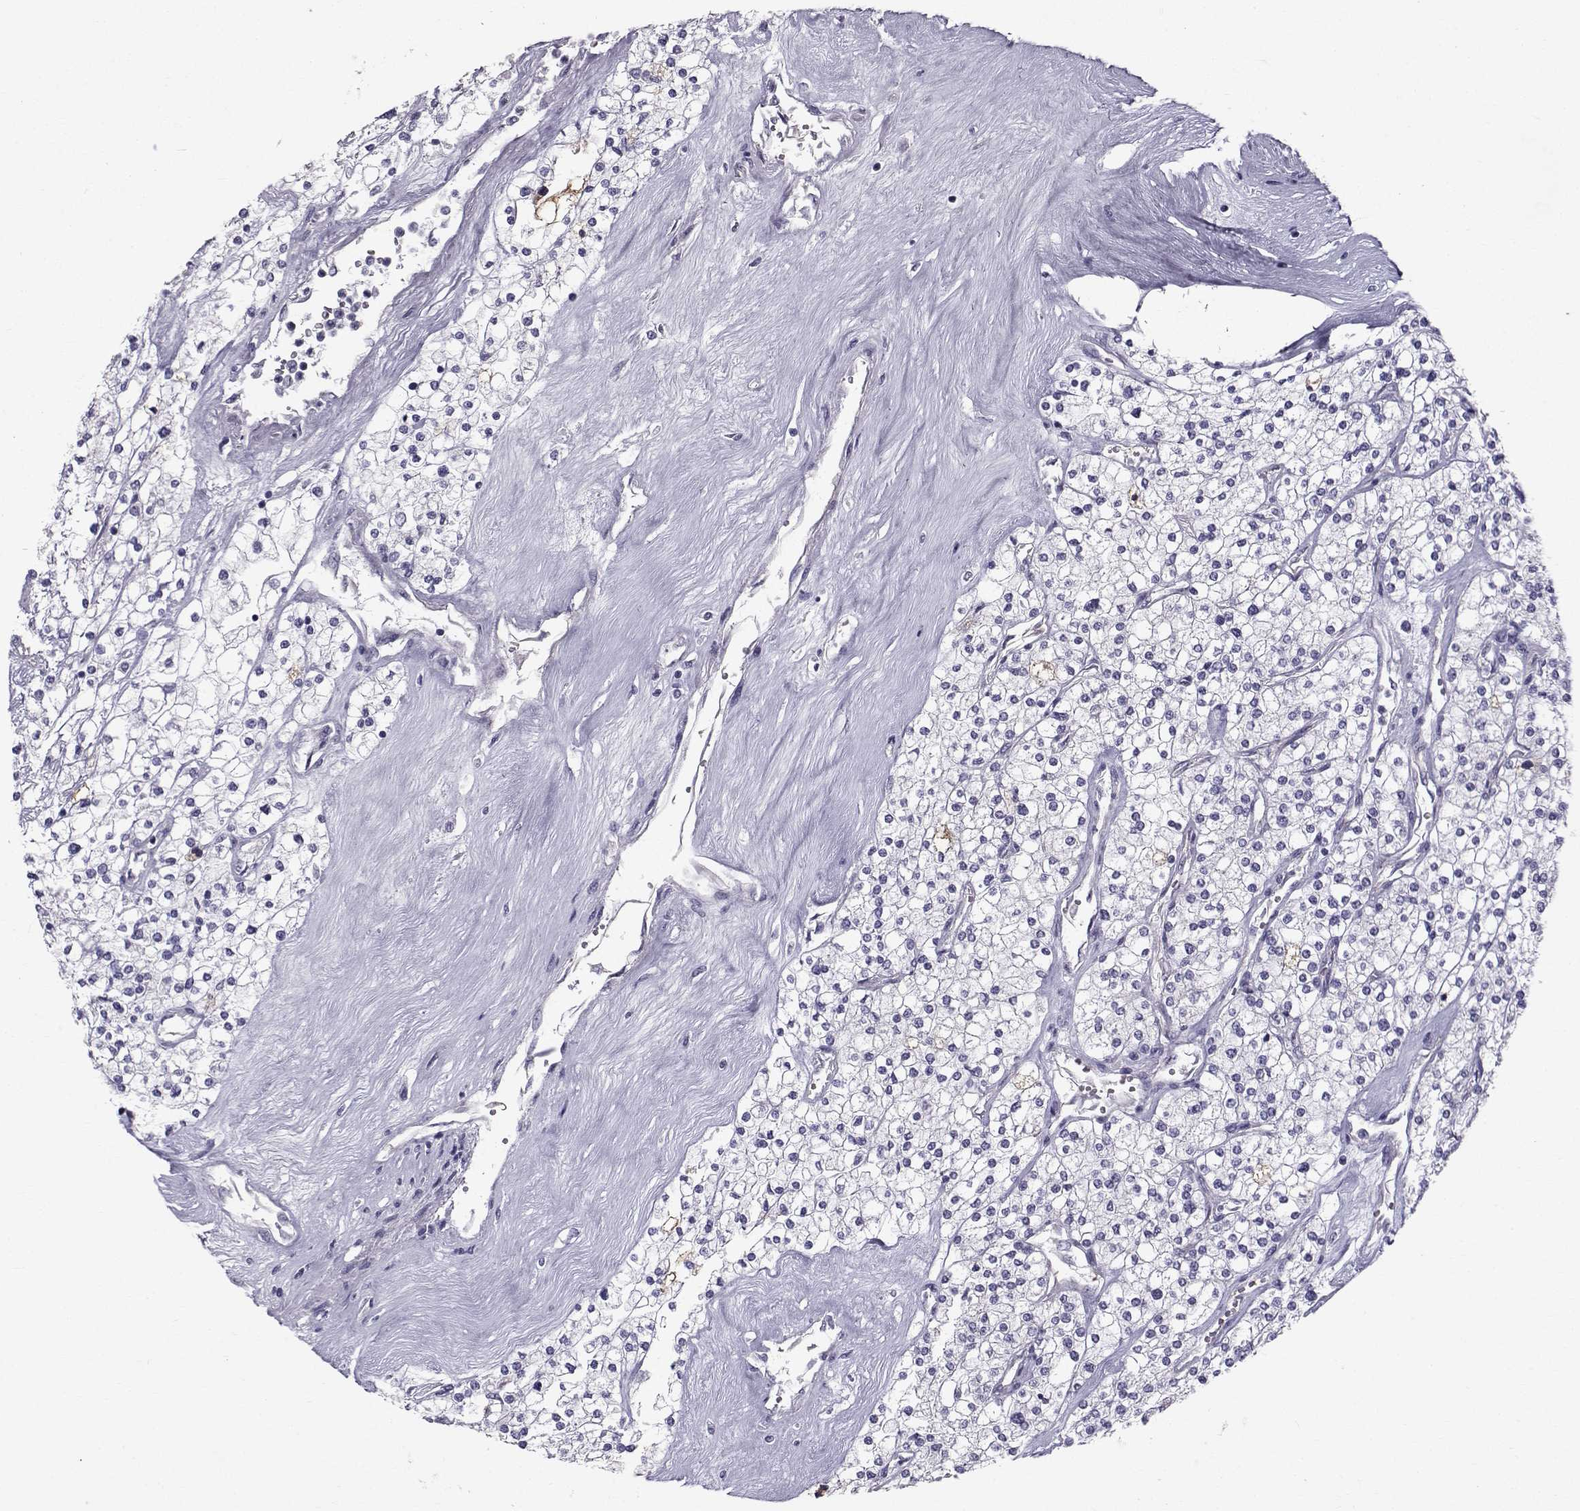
{"staining": {"intensity": "negative", "quantity": "none", "location": "none"}, "tissue": "renal cancer", "cell_type": "Tumor cells", "image_type": "cancer", "snomed": [{"axis": "morphology", "description": "Adenocarcinoma, NOS"}, {"axis": "topography", "description": "Kidney"}], "caption": "Immunohistochemical staining of human adenocarcinoma (renal) displays no significant staining in tumor cells.", "gene": "QPCT", "patient": {"sex": "male", "age": 80}}